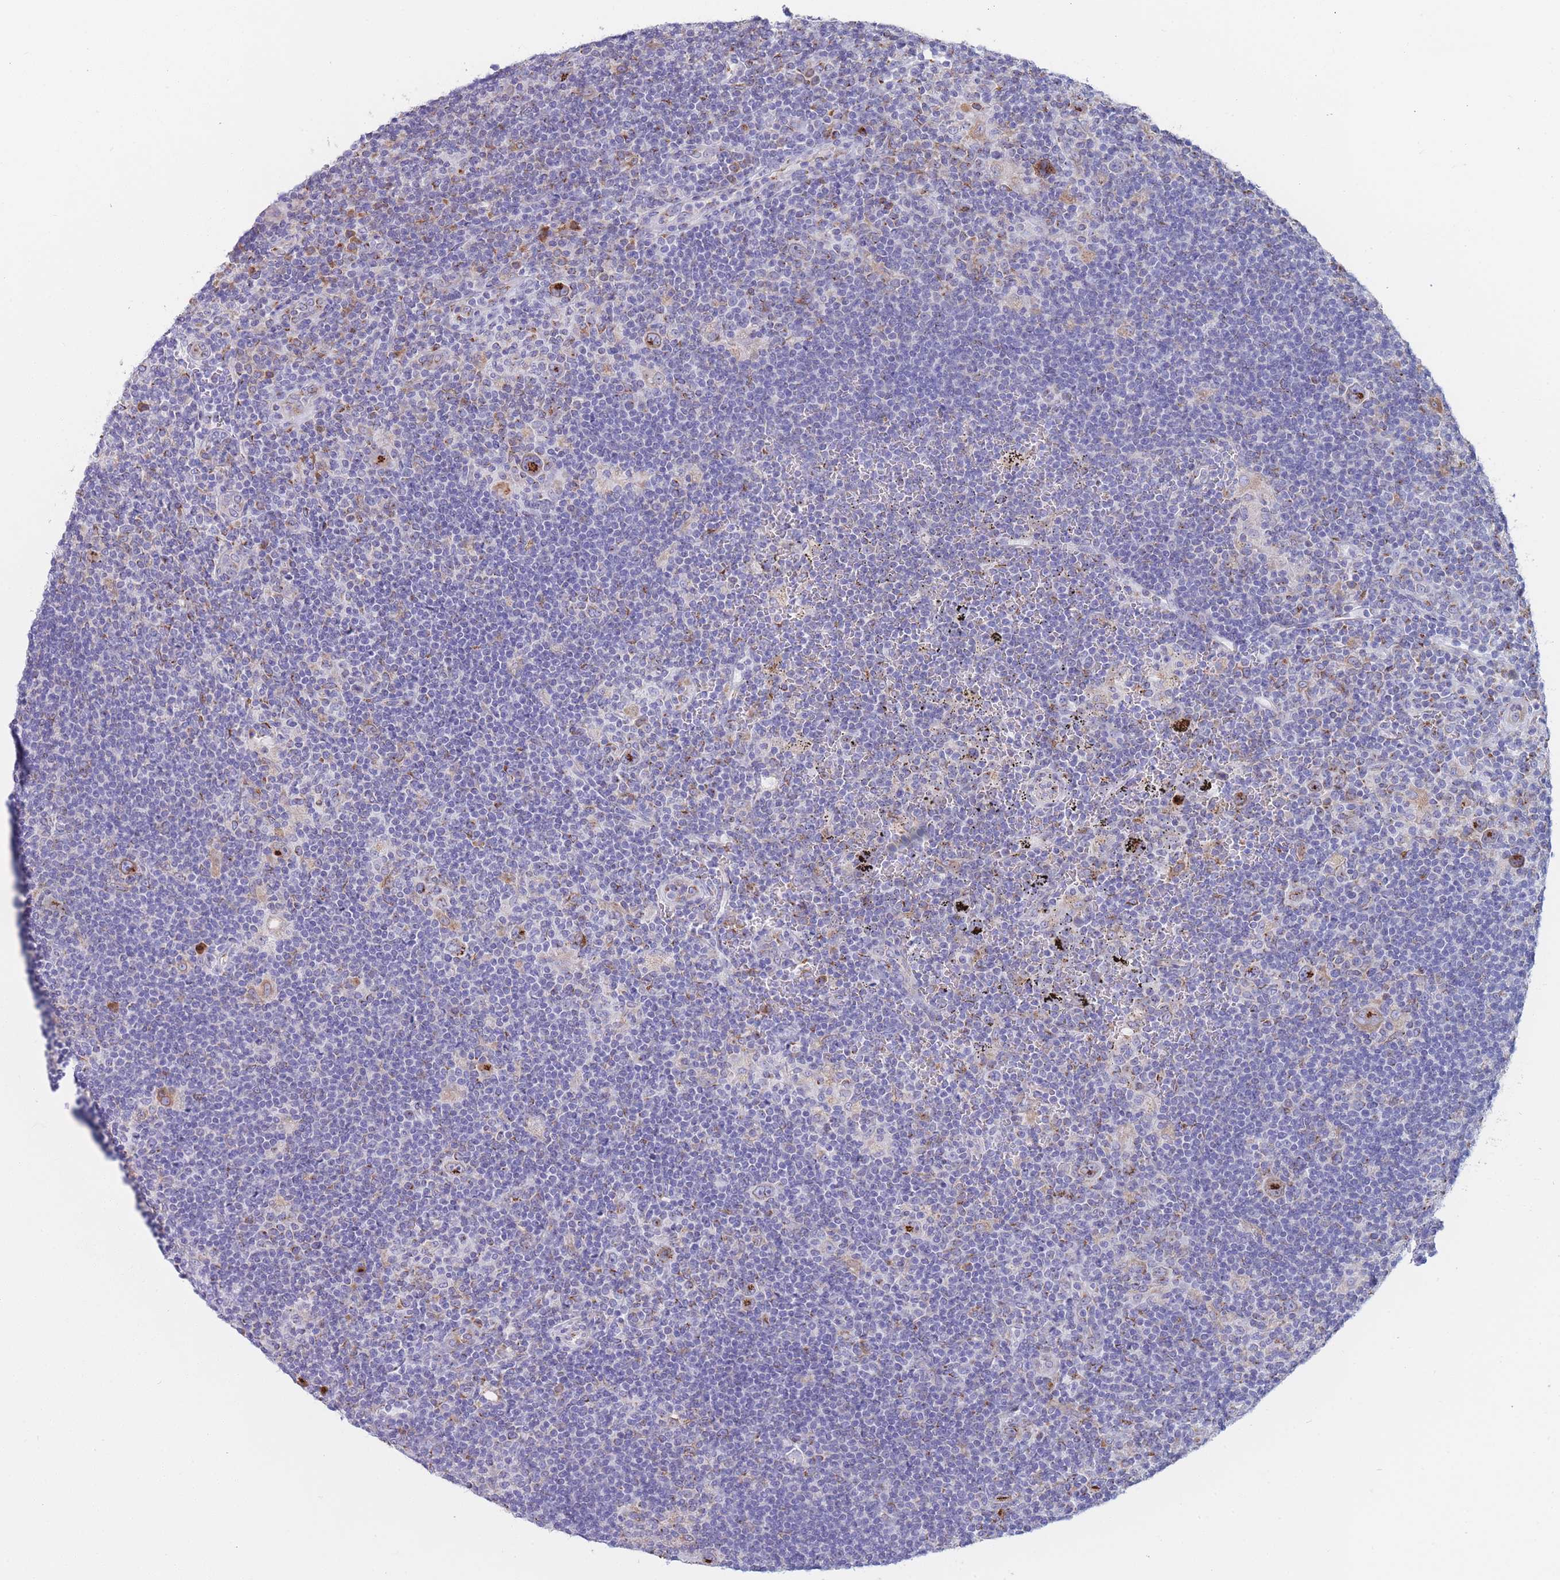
{"staining": {"intensity": "strong", "quantity": ">75%", "location": "cytoplasmic/membranous"}, "tissue": "lymphoma", "cell_type": "Tumor cells", "image_type": "cancer", "snomed": [{"axis": "morphology", "description": "Hodgkin's disease, NOS"}, {"axis": "topography", "description": "Lymph node"}], "caption": "Lymphoma stained with DAB immunohistochemistry exhibits high levels of strong cytoplasmic/membranous expression in approximately >75% of tumor cells. Nuclei are stained in blue.", "gene": "MRPL30", "patient": {"sex": "female", "age": 57}}